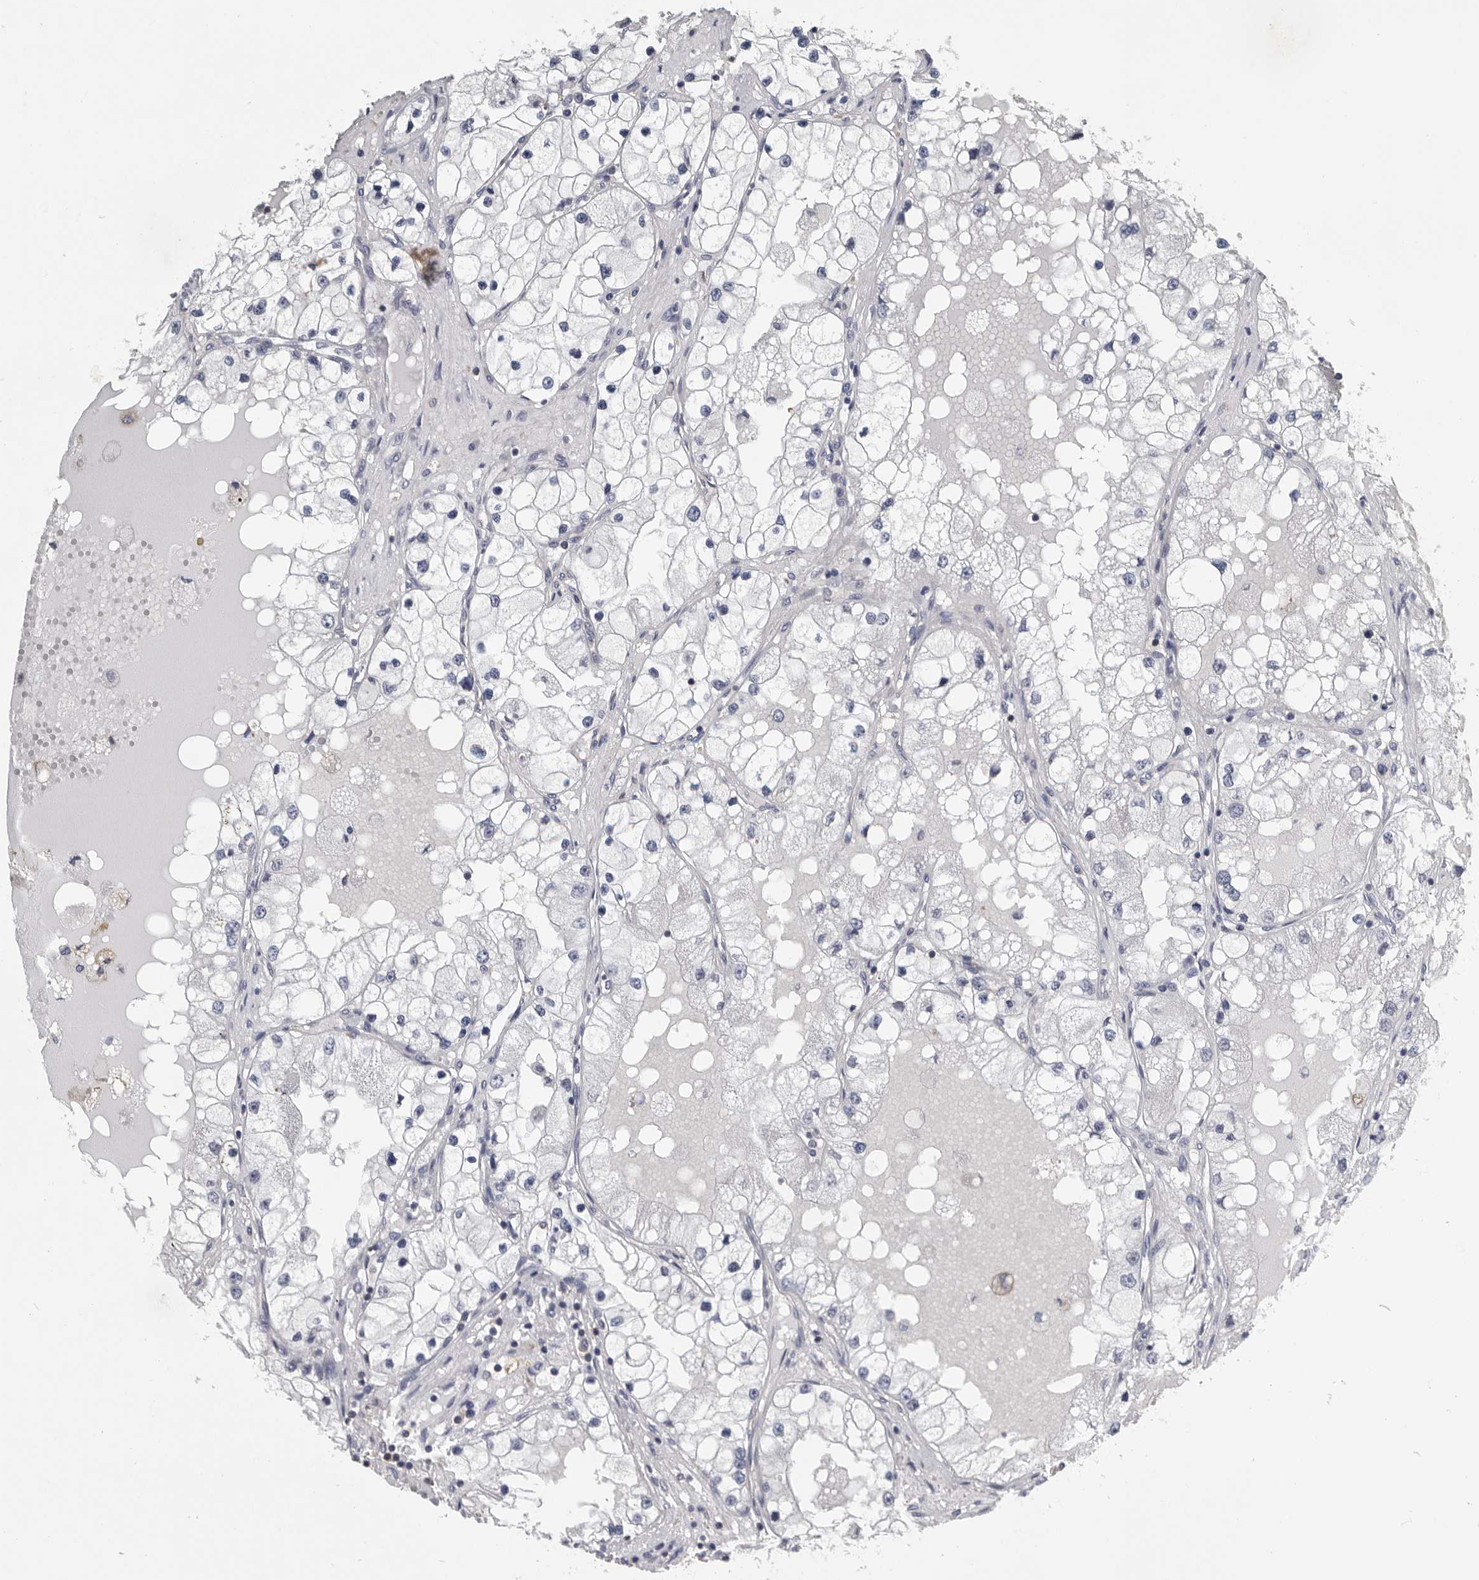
{"staining": {"intensity": "negative", "quantity": "none", "location": "none"}, "tissue": "renal cancer", "cell_type": "Tumor cells", "image_type": "cancer", "snomed": [{"axis": "morphology", "description": "Adenocarcinoma, NOS"}, {"axis": "topography", "description": "Kidney"}], "caption": "DAB immunohistochemical staining of renal cancer (adenocarcinoma) displays no significant staining in tumor cells.", "gene": "PDCD4", "patient": {"sex": "male", "age": 68}}